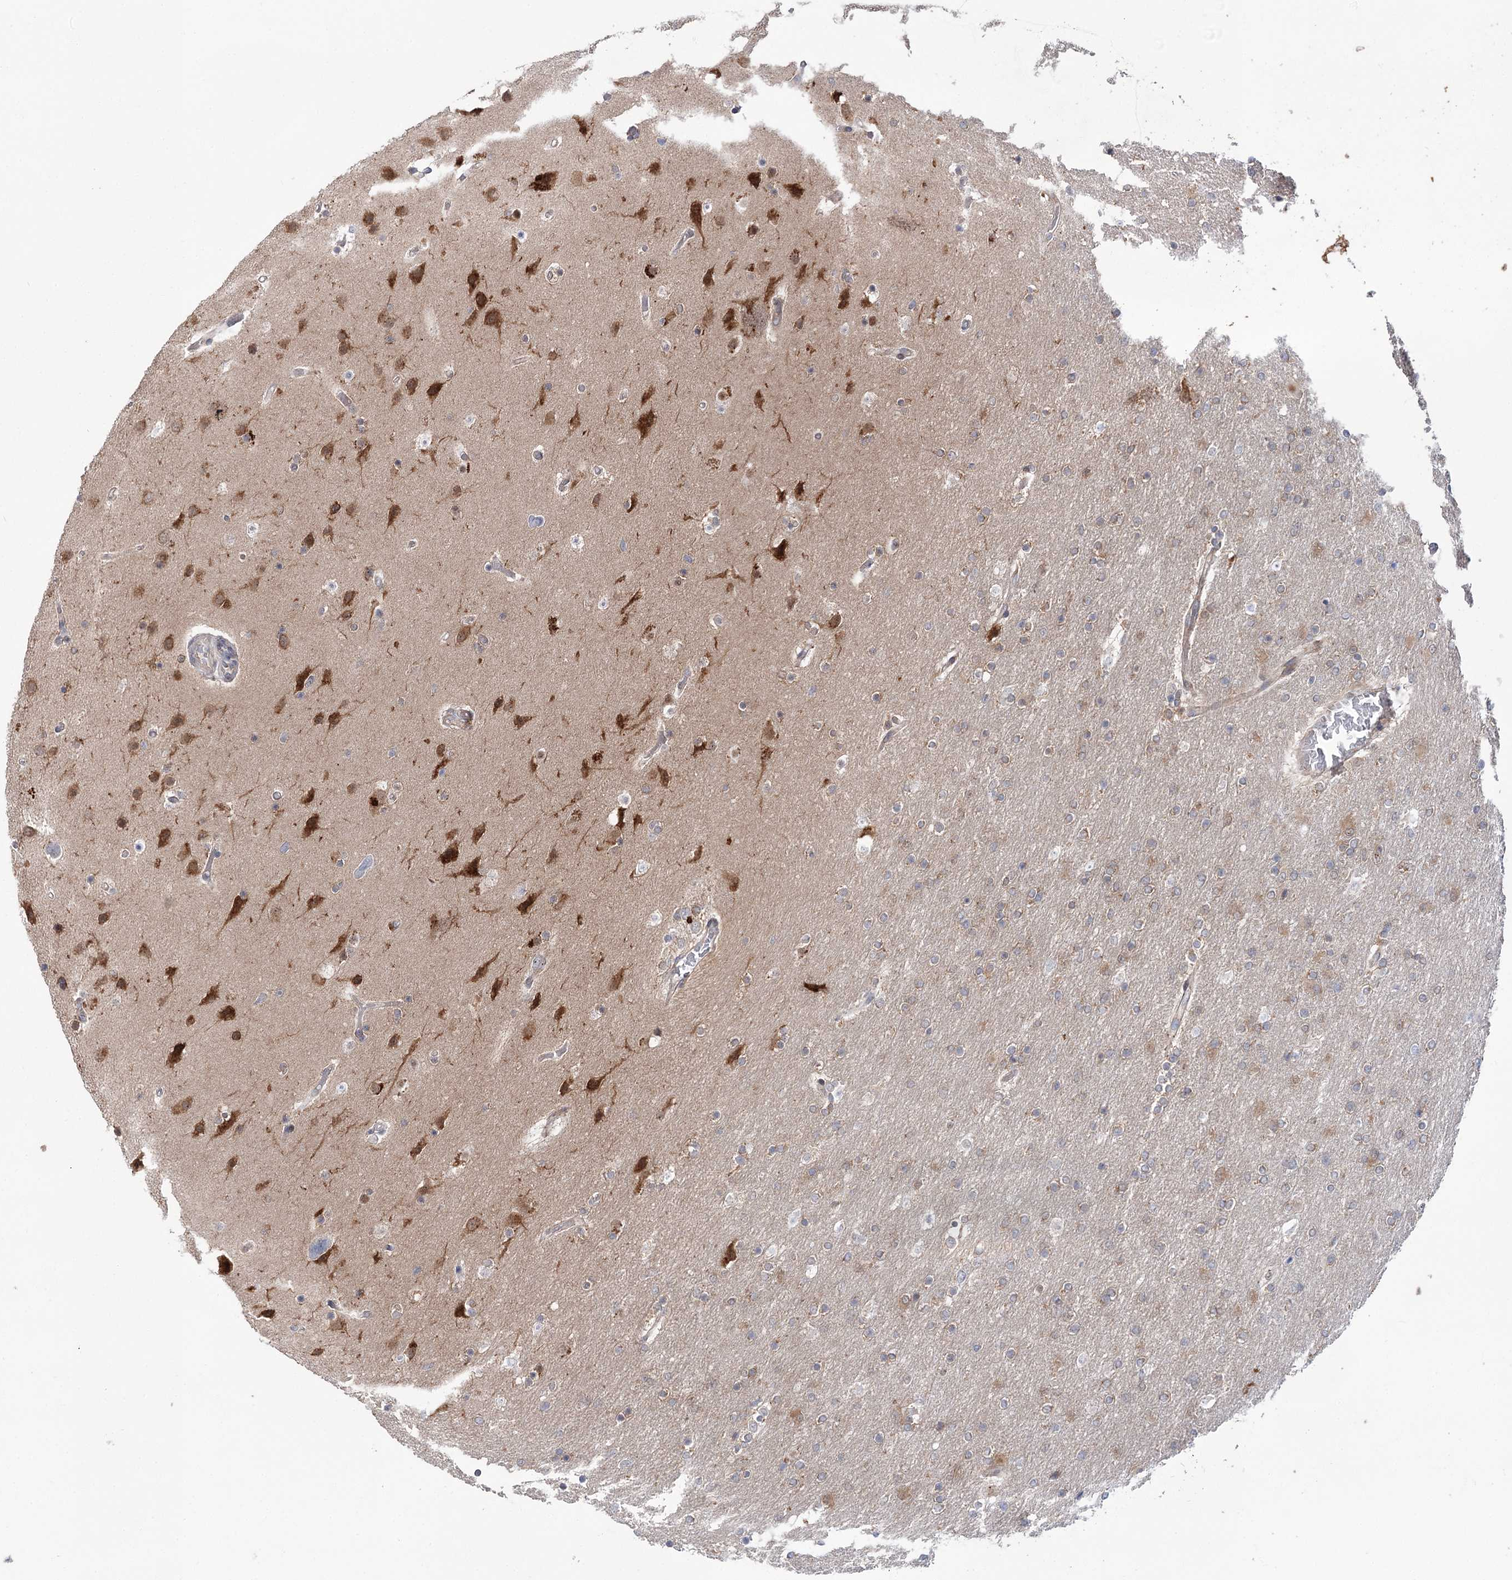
{"staining": {"intensity": "negative", "quantity": "none", "location": "none"}, "tissue": "glioma", "cell_type": "Tumor cells", "image_type": "cancer", "snomed": [{"axis": "morphology", "description": "Glioma, malignant, High grade"}, {"axis": "topography", "description": "Cerebral cortex"}], "caption": "Malignant glioma (high-grade) was stained to show a protein in brown. There is no significant positivity in tumor cells.", "gene": "VWA2", "patient": {"sex": "female", "age": 36}}